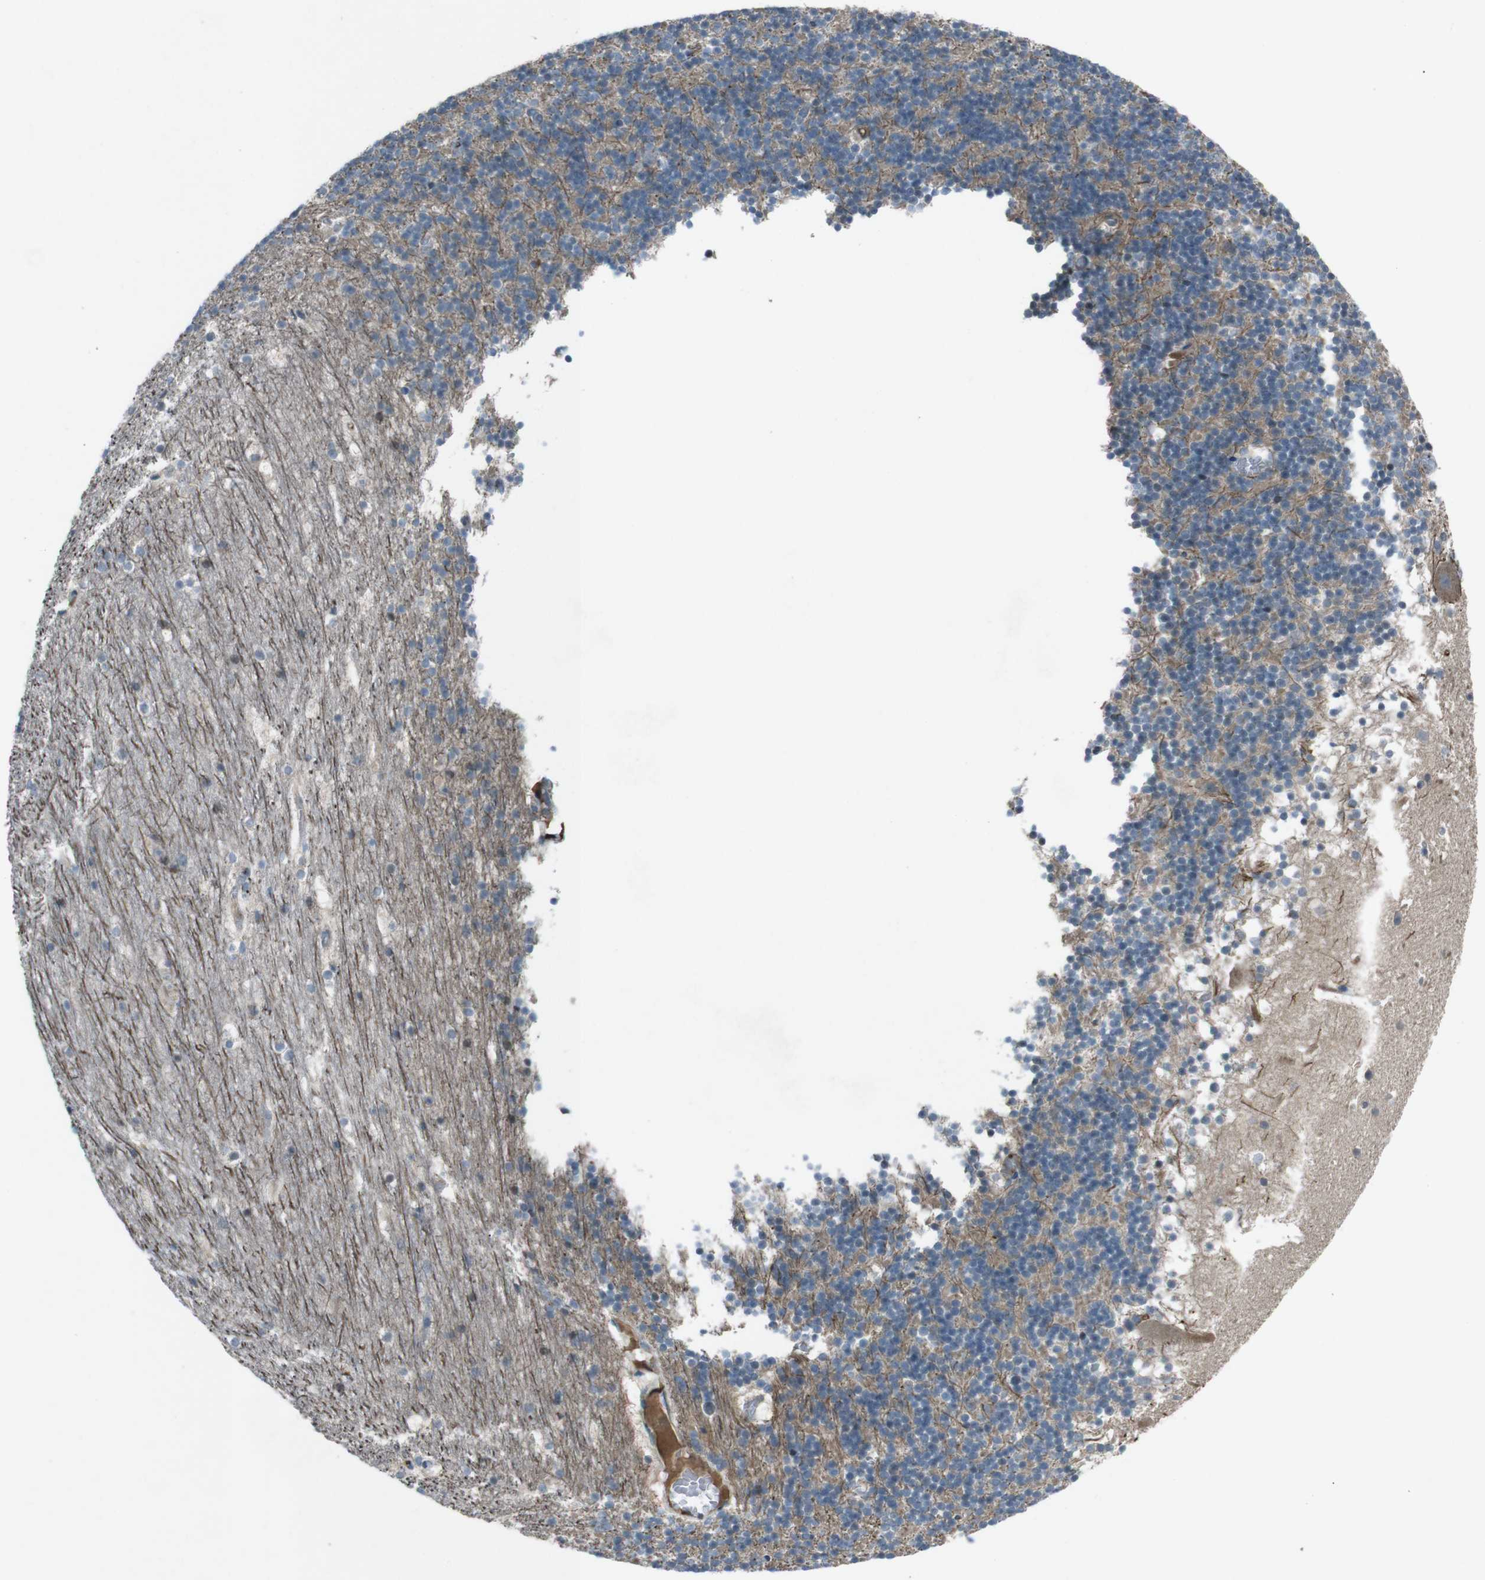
{"staining": {"intensity": "weak", "quantity": "25%-75%", "location": "cytoplasmic/membranous"}, "tissue": "cerebellum", "cell_type": "Cells in granular layer", "image_type": "normal", "snomed": [{"axis": "morphology", "description": "Normal tissue, NOS"}, {"axis": "topography", "description": "Cerebellum"}], "caption": "About 25%-75% of cells in granular layer in unremarkable cerebellum exhibit weak cytoplasmic/membranous protein expression as visualized by brown immunohistochemical staining.", "gene": "UGT1A6", "patient": {"sex": "male", "age": 45}}